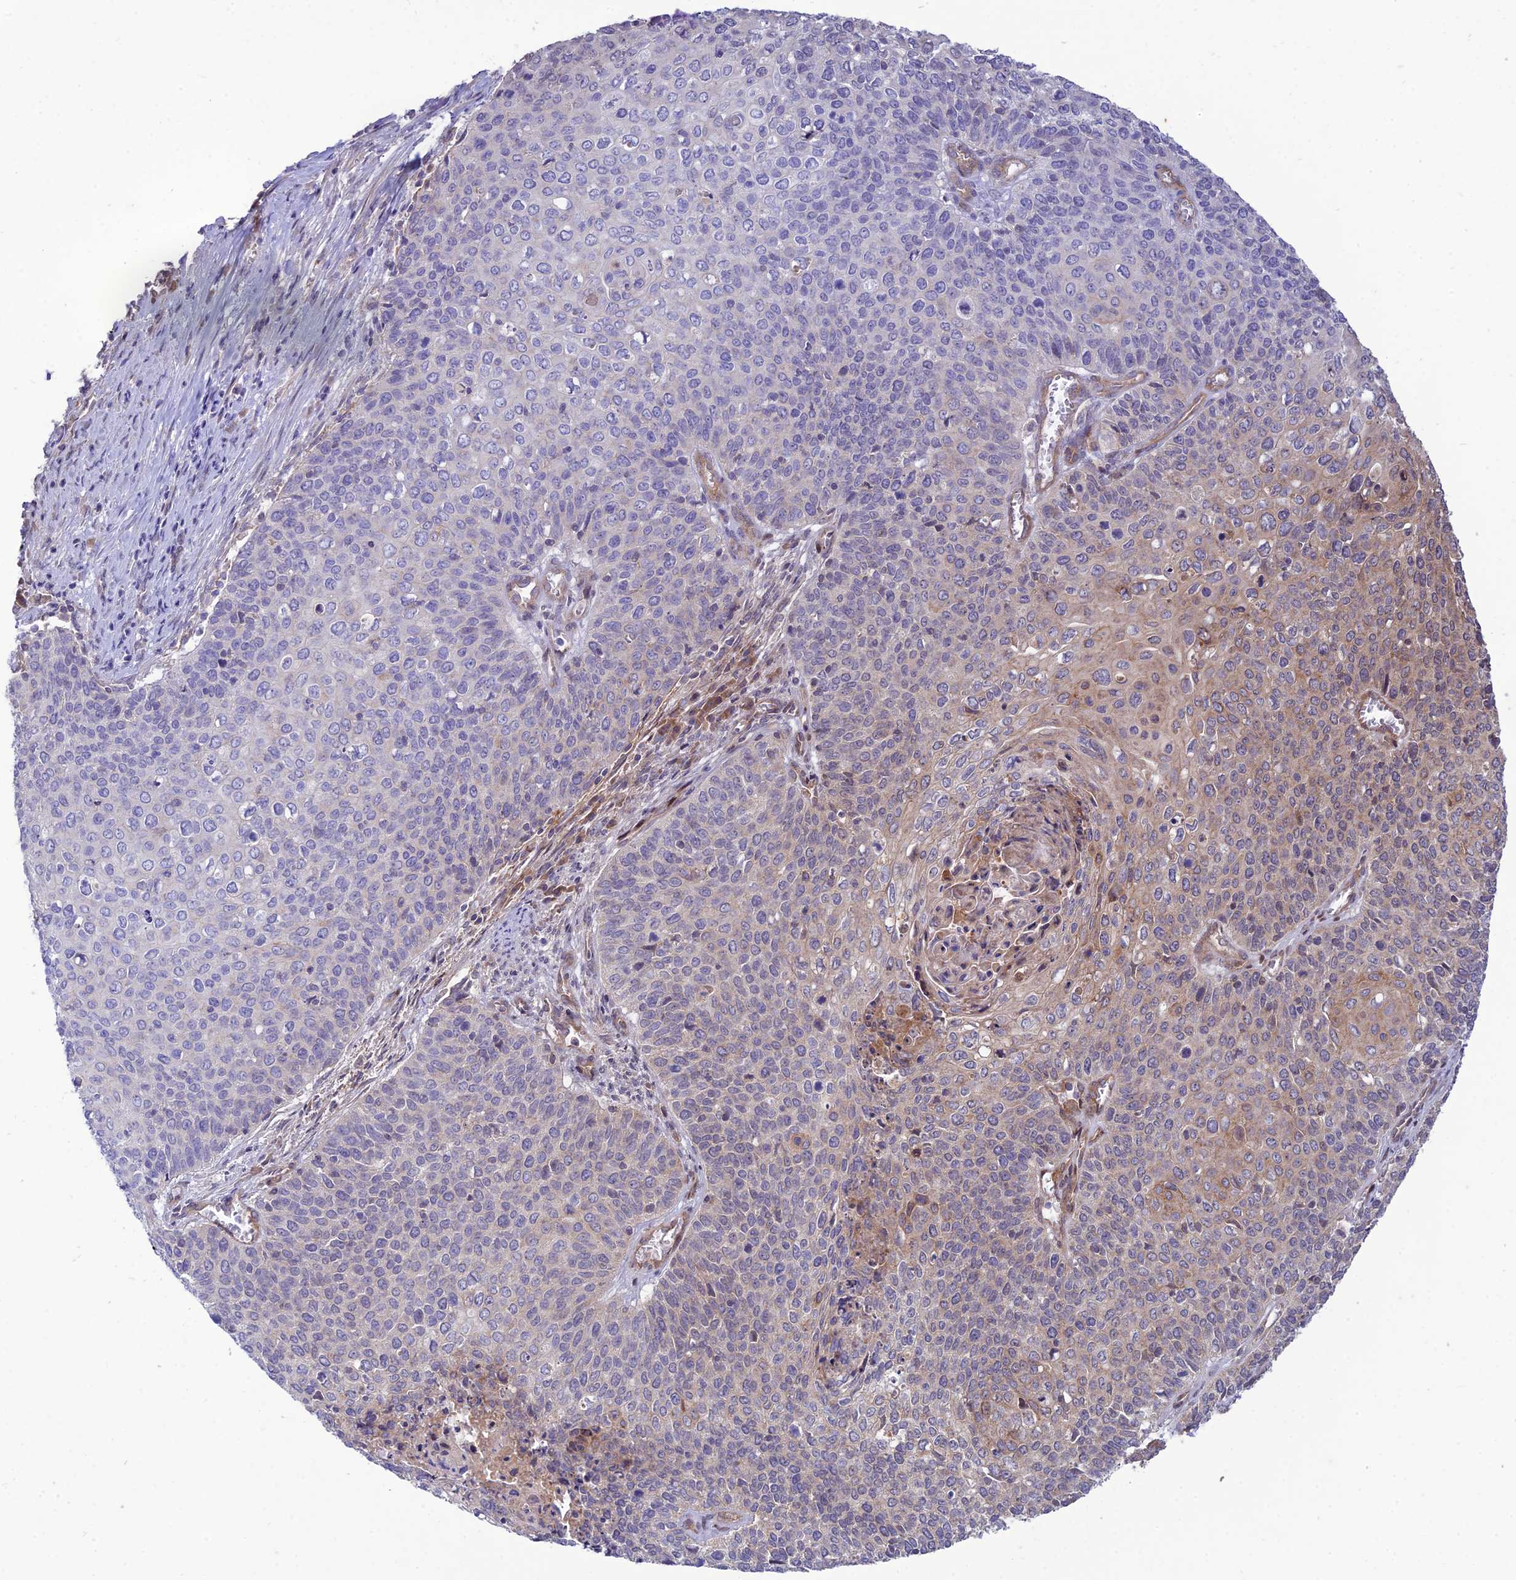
{"staining": {"intensity": "moderate", "quantity": "<25%", "location": "cytoplasmic/membranous"}, "tissue": "cervical cancer", "cell_type": "Tumor cells", "image_type": "cancer", "snomed": [{"axis": "morphology", "description": "Squamous cell carcinoma, NOS"}, {"axis": "topography", "description": "Cervix"}], "caption": "Tumor cells display moderate cytoplasmic/membranous expression in approximately <25% of cells in cervical squamous cell carcinoma. (DAB IHC, brown staining for protein, blue staining for nuclei).", "gene": "PLEKHG2", "patient": {"sex": "female", "age": 39}}